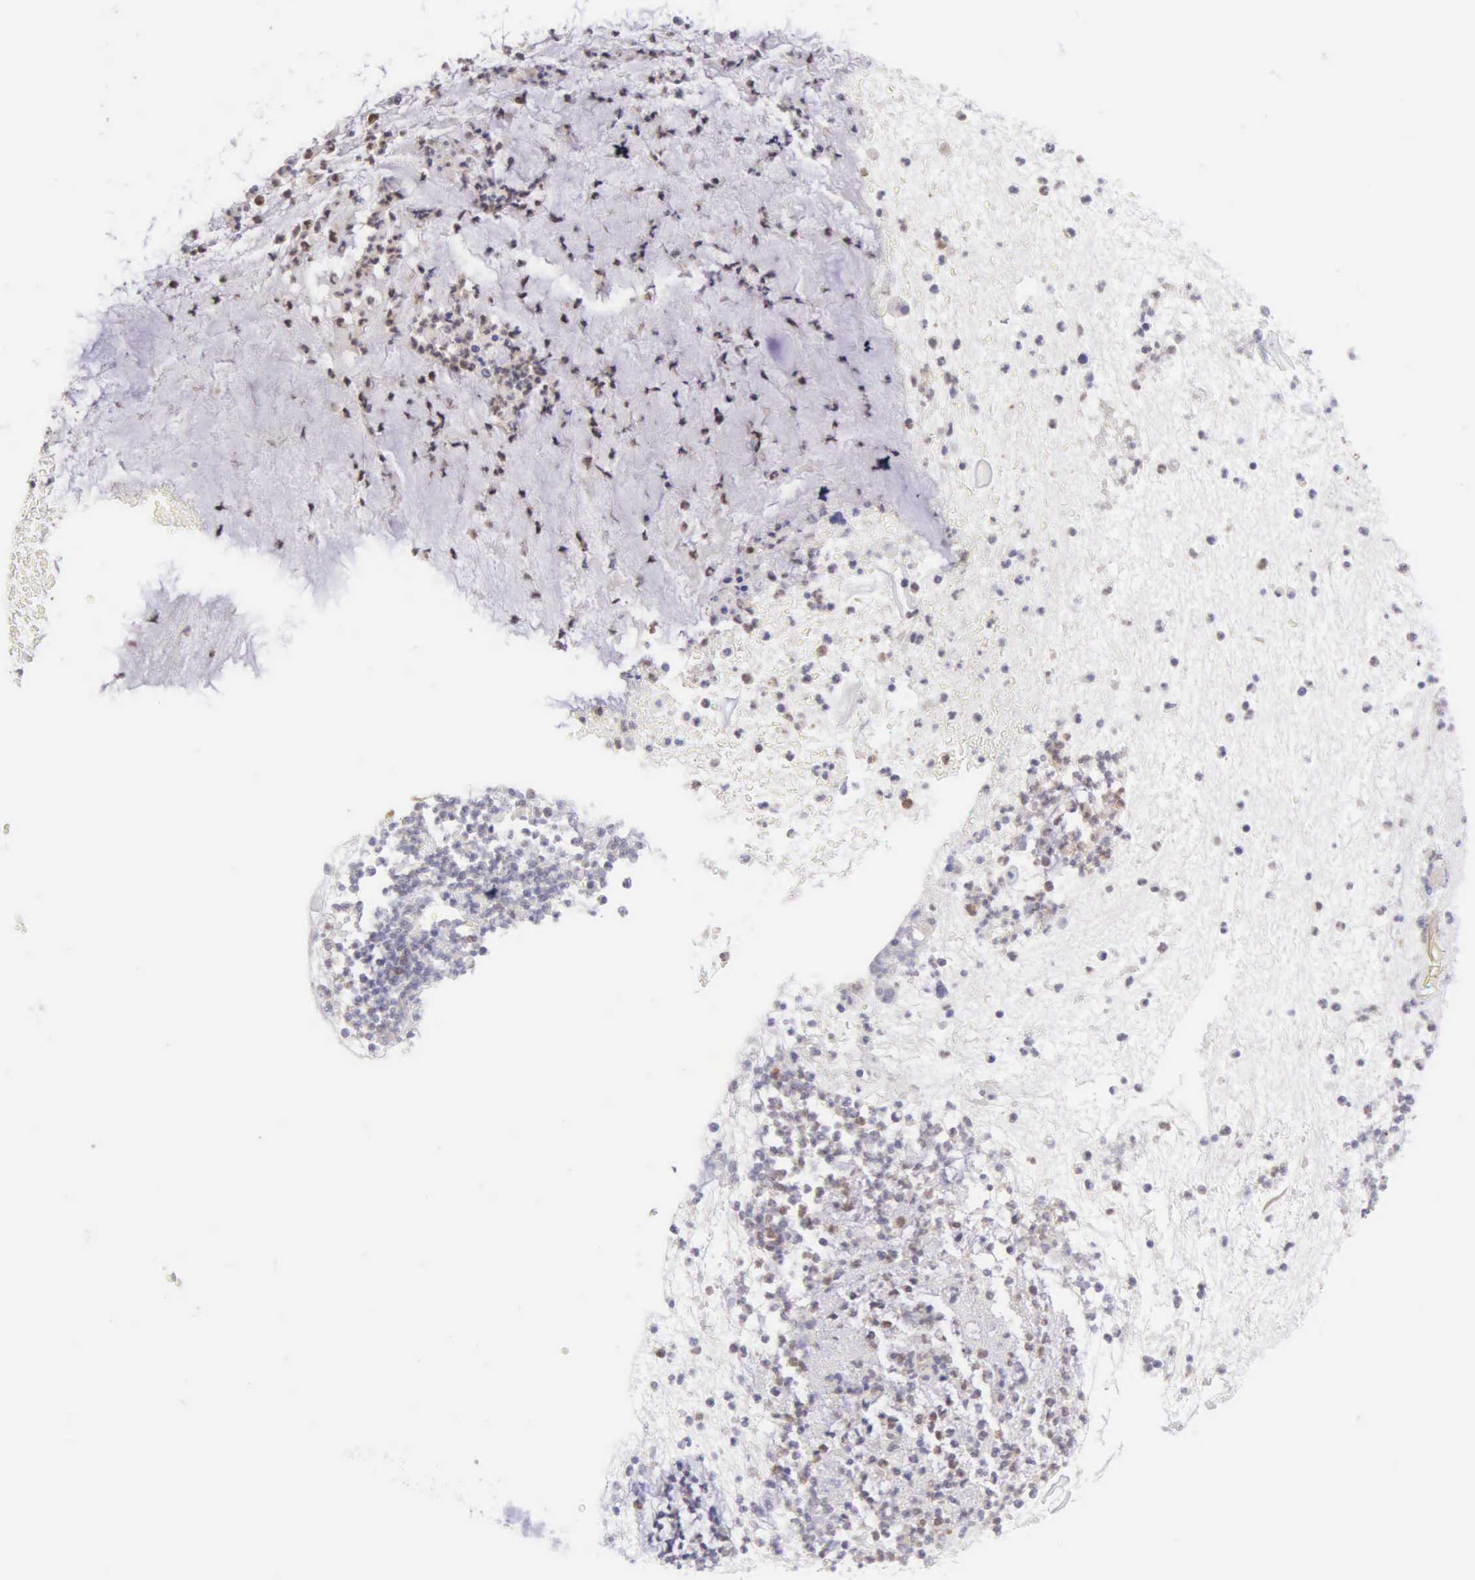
{"staining": {"intensity": "negative", "quantity": "none", "location": "none"}, "tissue": "cervical cancer", "cell_type": "Tumor cells", "image_type": "cancer", "snomed": [{"axis": "morphology", "description": "Adenocarcinoma, NOS"}, {"axis": "topography", "description": "Cervix"}], "caption": "Cervical cancer stained for a protein using IHC exhibits no positivity tumor cells.", "gene": "BID", "patient": {"sex": "female", "age": 41}}